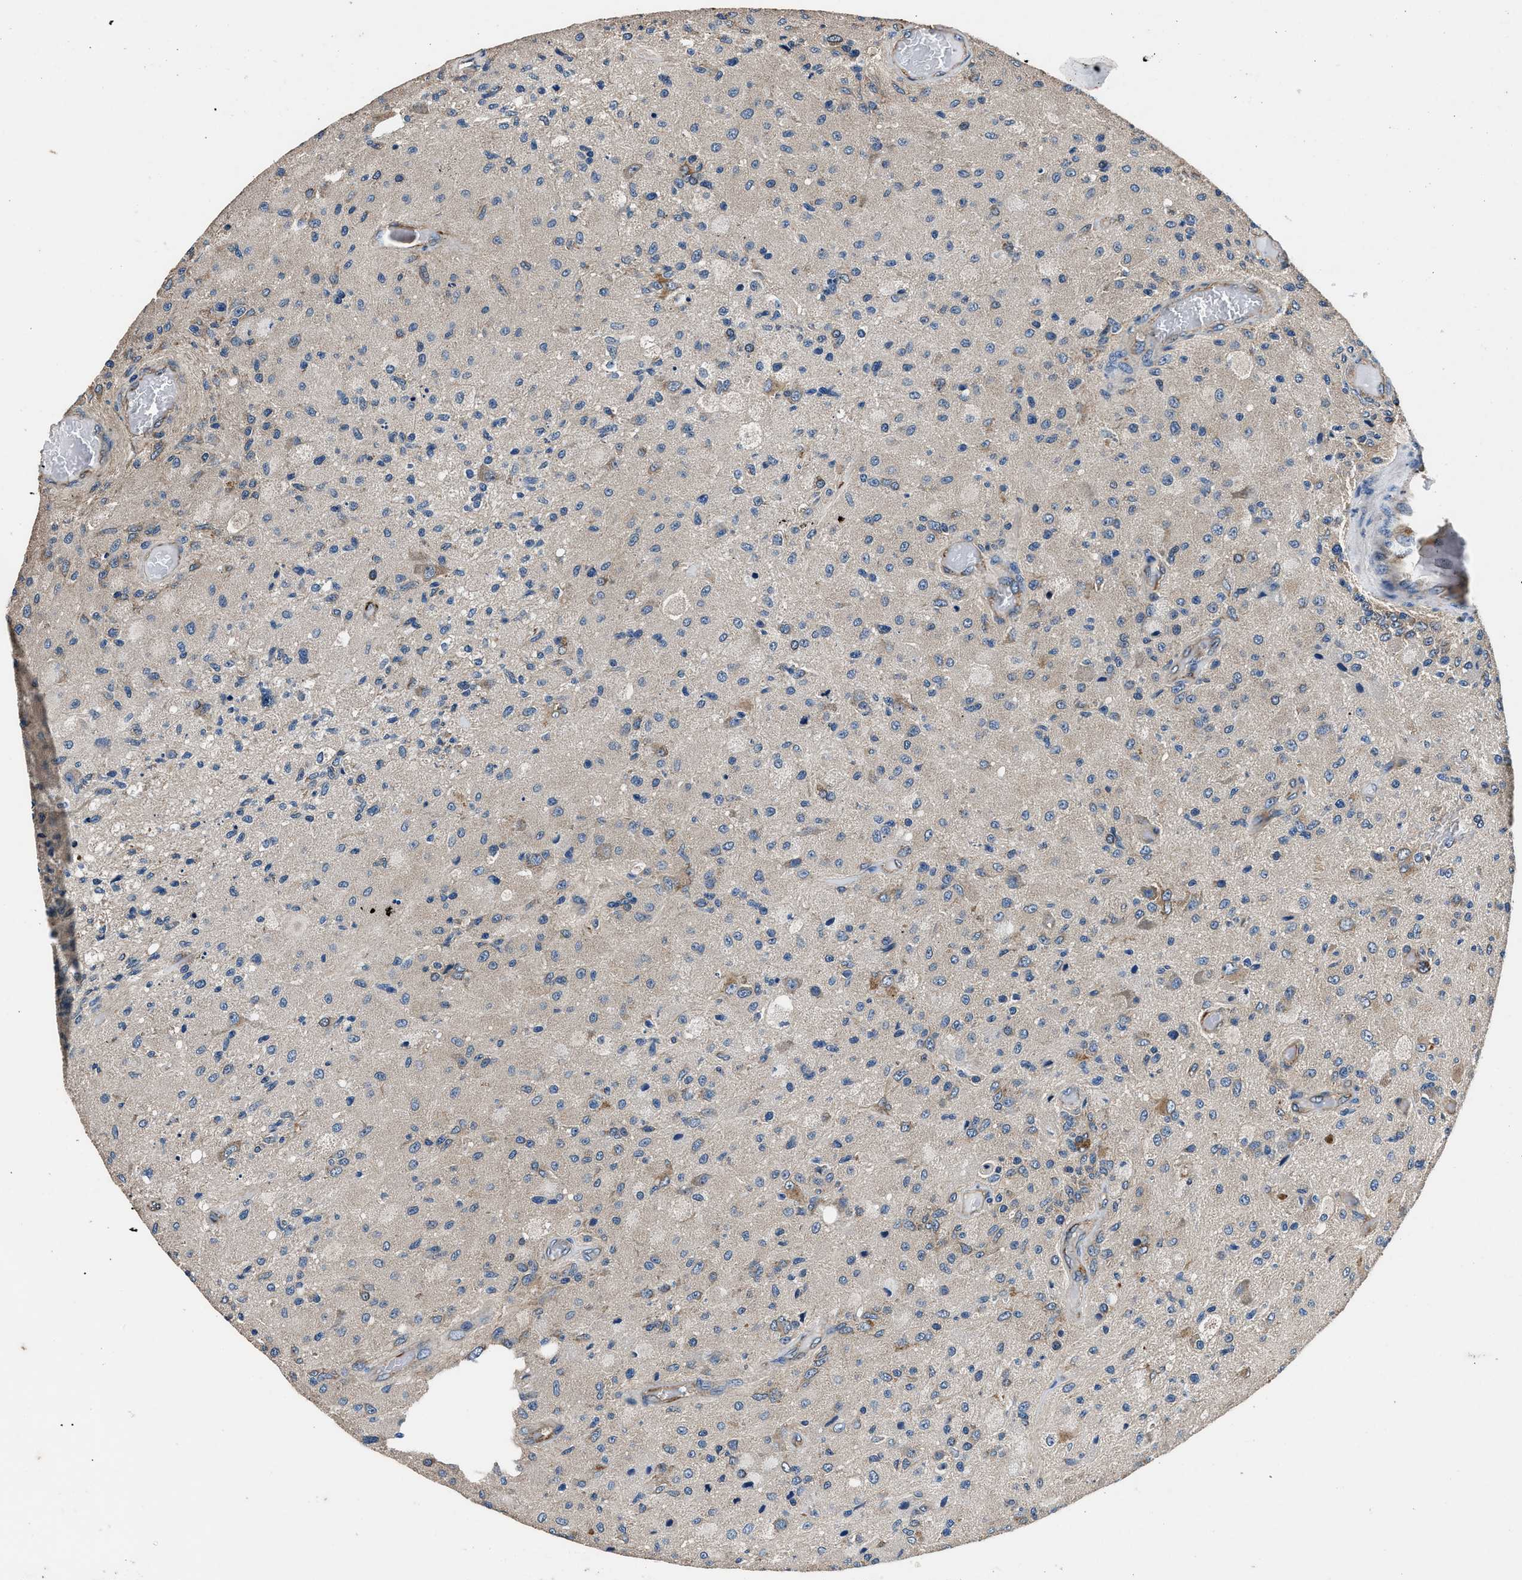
{"staining": {"intensity": "negative", "quantity": "none", "location": "none"}, "tissue": "glioma", "cell_type": "Tumor cells", "image_type": "cancer", "snomed": [{"axis": "morphology", "description": "Normal tissue, NOS"}, {"axis": "morphology", "description": "Glioma, malignant, High grade"}, {"axis": "topography", "description": "Cerebral cortex"}], "caption": "The histopathology image displays no significant positivity in tumor cells of glioma.", "gene": "DHRS7B", "patient": {"sex": "male", "age": 77}}